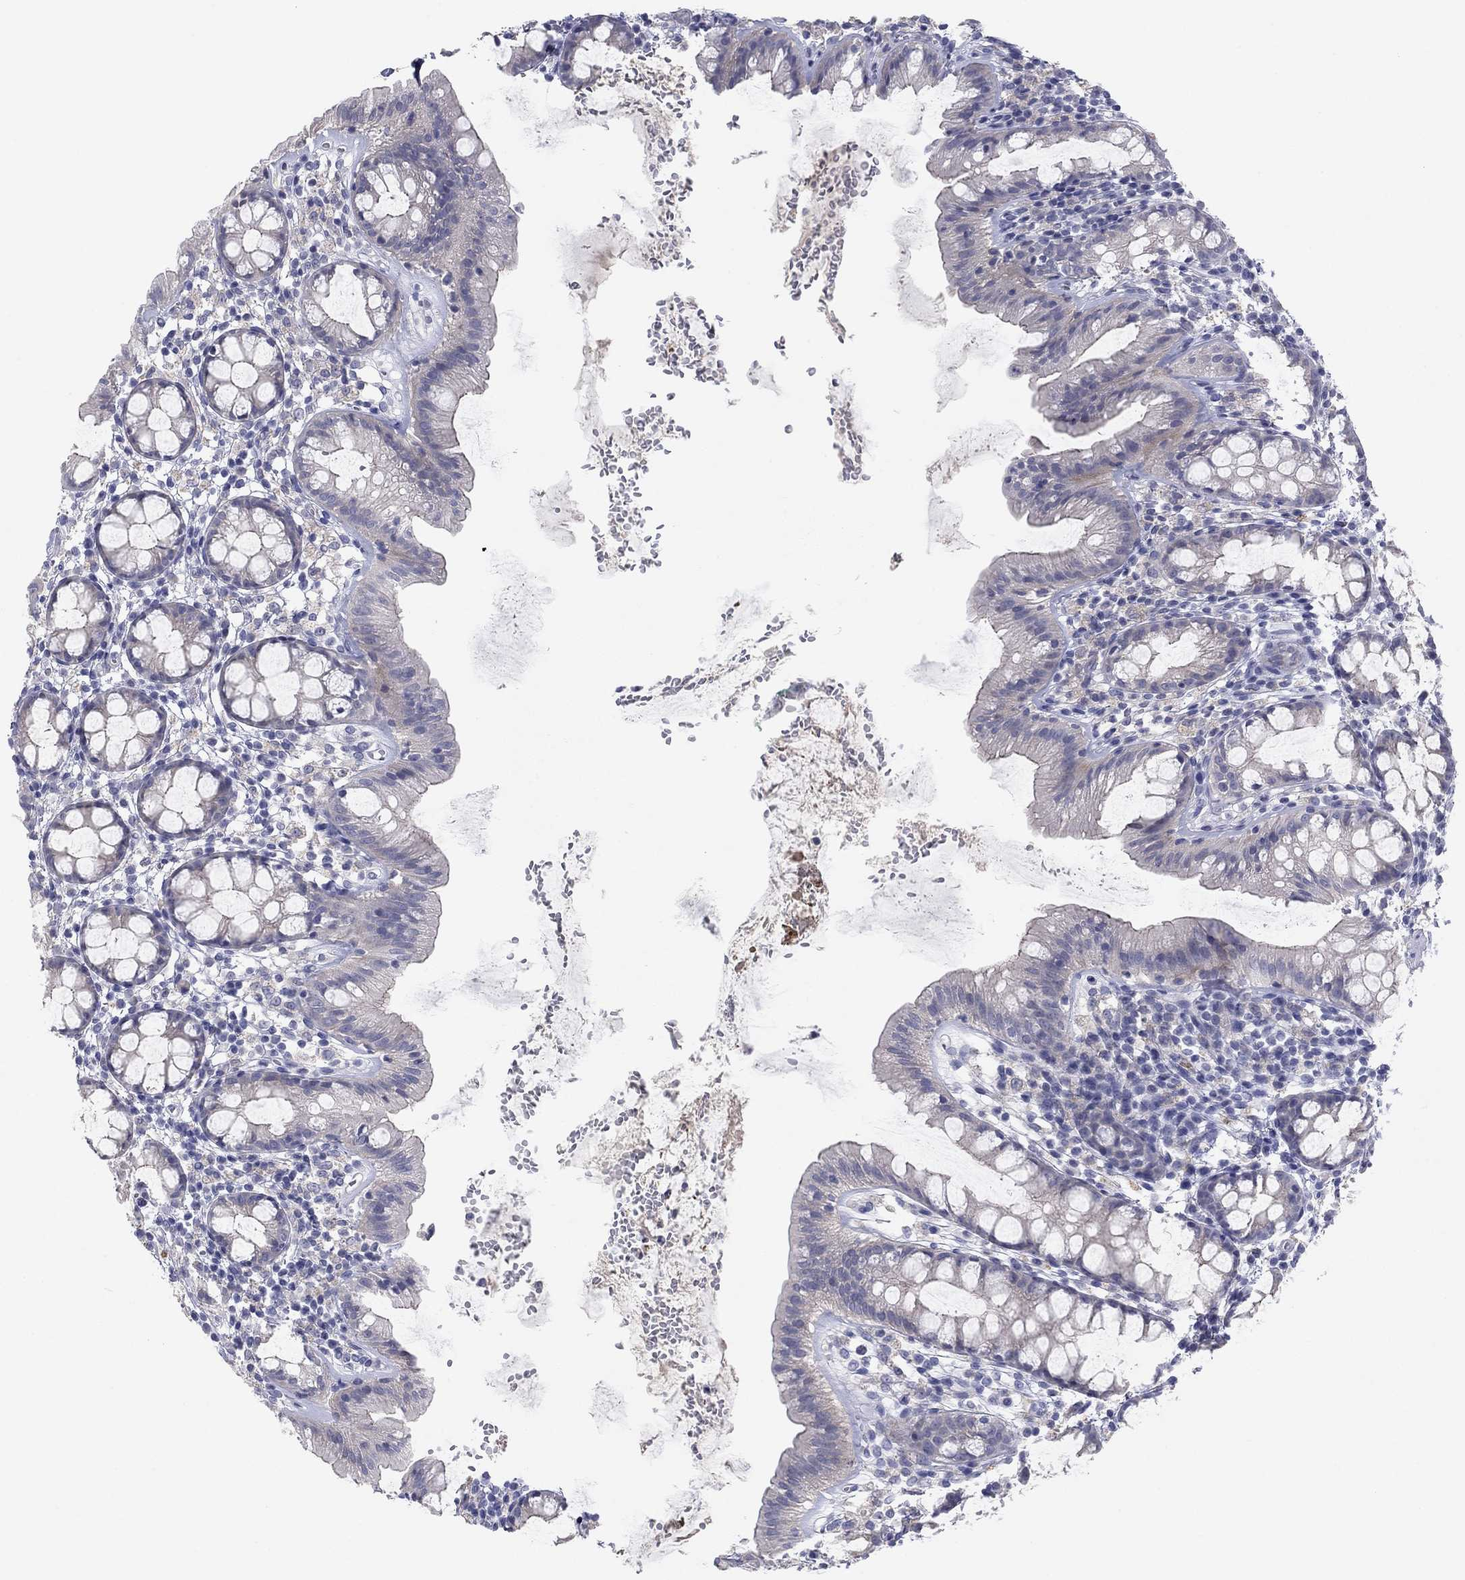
{"staining": {"intensity": "moderate", "quantity": "<25%", "location": "cytoplasmic/membranous"}, "tissue": "rectum", "cell_type": "Glandular cells", "image_type": "normal", "snomed": [{"axis": "morphology", "description": "Normal tissue, NOS"}, {"axis": "topography", "description": "Rectum"}], "caption": "Protein expression by IHC displays moderate cytoplasmic/membranous positivity in approximately <25% of glandular cells in benign rectum.", "gene": "CNTNAP4", "patient": {"sex": "male", "age": 57}}